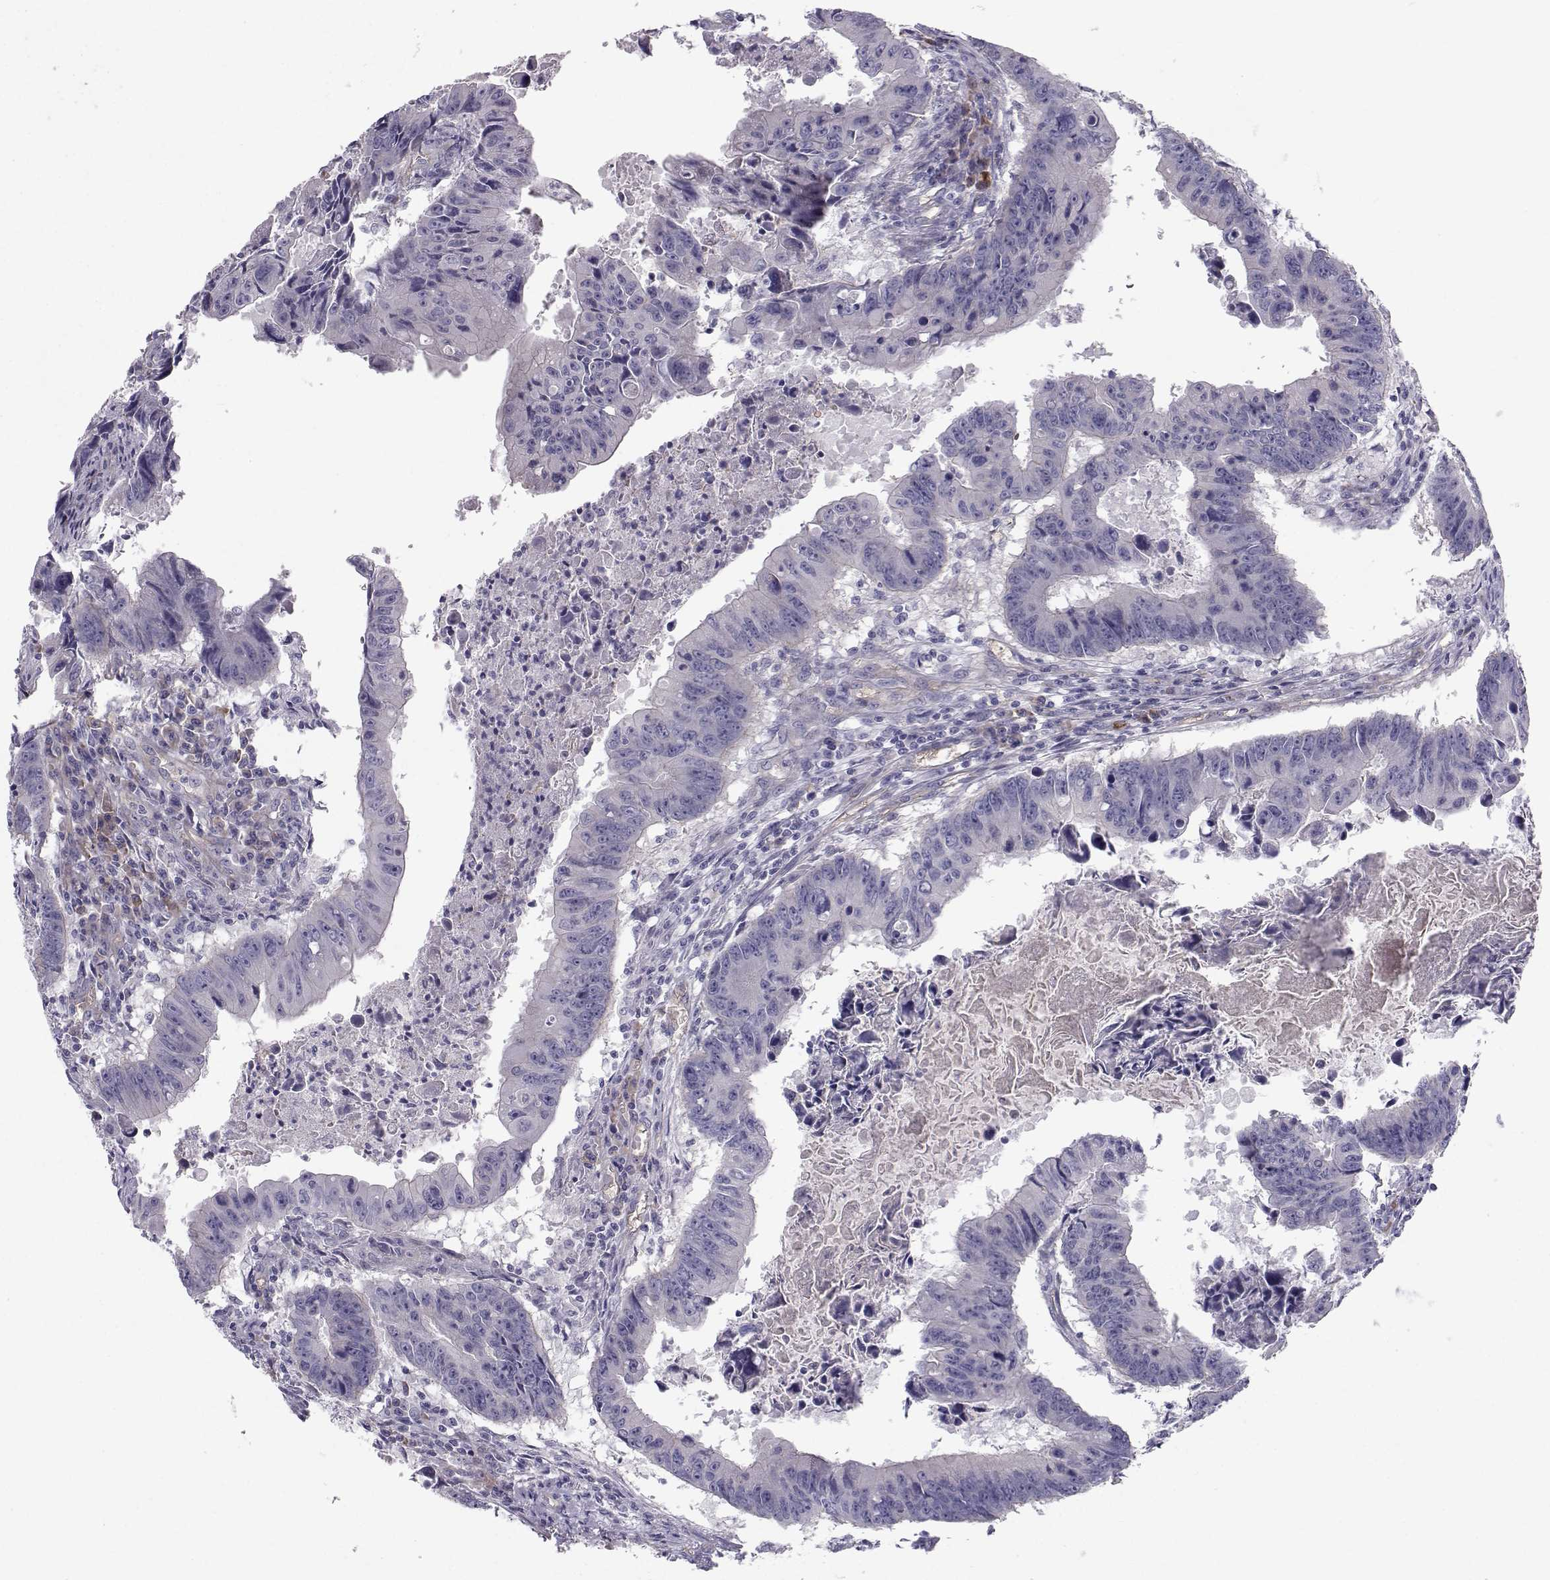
{"staining": {"intensity": "negative", "quantity": "none", "location": "none"}, "tissue": "colorectal cancer", "cell_type": "Tumor cells", "image_type": "cancer", "snomed": [{"axis": "morphology", "description": "Adenocarcinoma, NOS"}, {"axis": "topography", "description": "Colon"}], "caption": "This is an immunohistochemistry (IHC) image of colorectal adenocarcinoma. There is no expression in tumor cells.", "gene": "QPCT", "patient": {"sex": "female", "age": 87}}